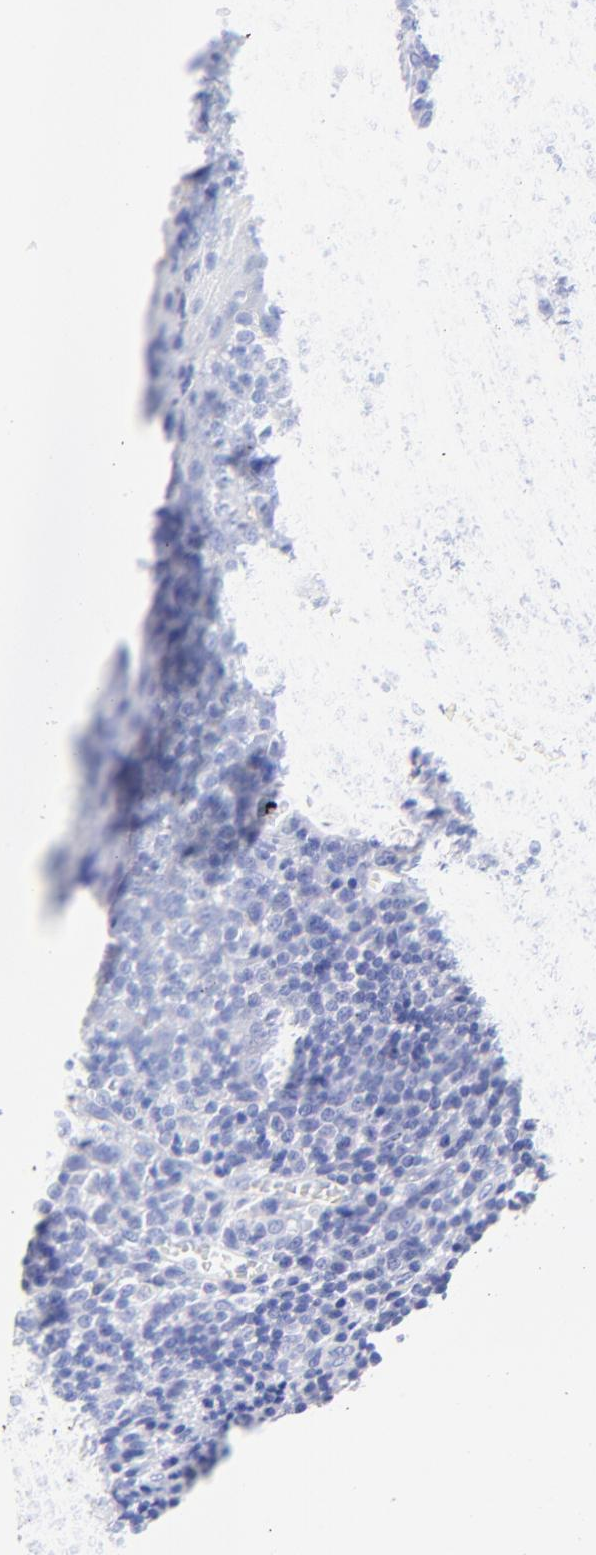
{"staining": {"intensity": "negative", "quantity": "none", "location": "none"}, "tissue": "tonsil", "cell_type": "Germinal center cells", "image_type": "normal", "snomed": [{"axis": "morphology", "description": "Normal tissue, NOS"}, {"axis": "topography", "description": "Tonsil"}], "caption": "Protein analysis of normal tonsil reveals no significant positivity in germinal center cells.", "gene": "HORMAD2", "patient": {"sex": "male", "age": 20}}